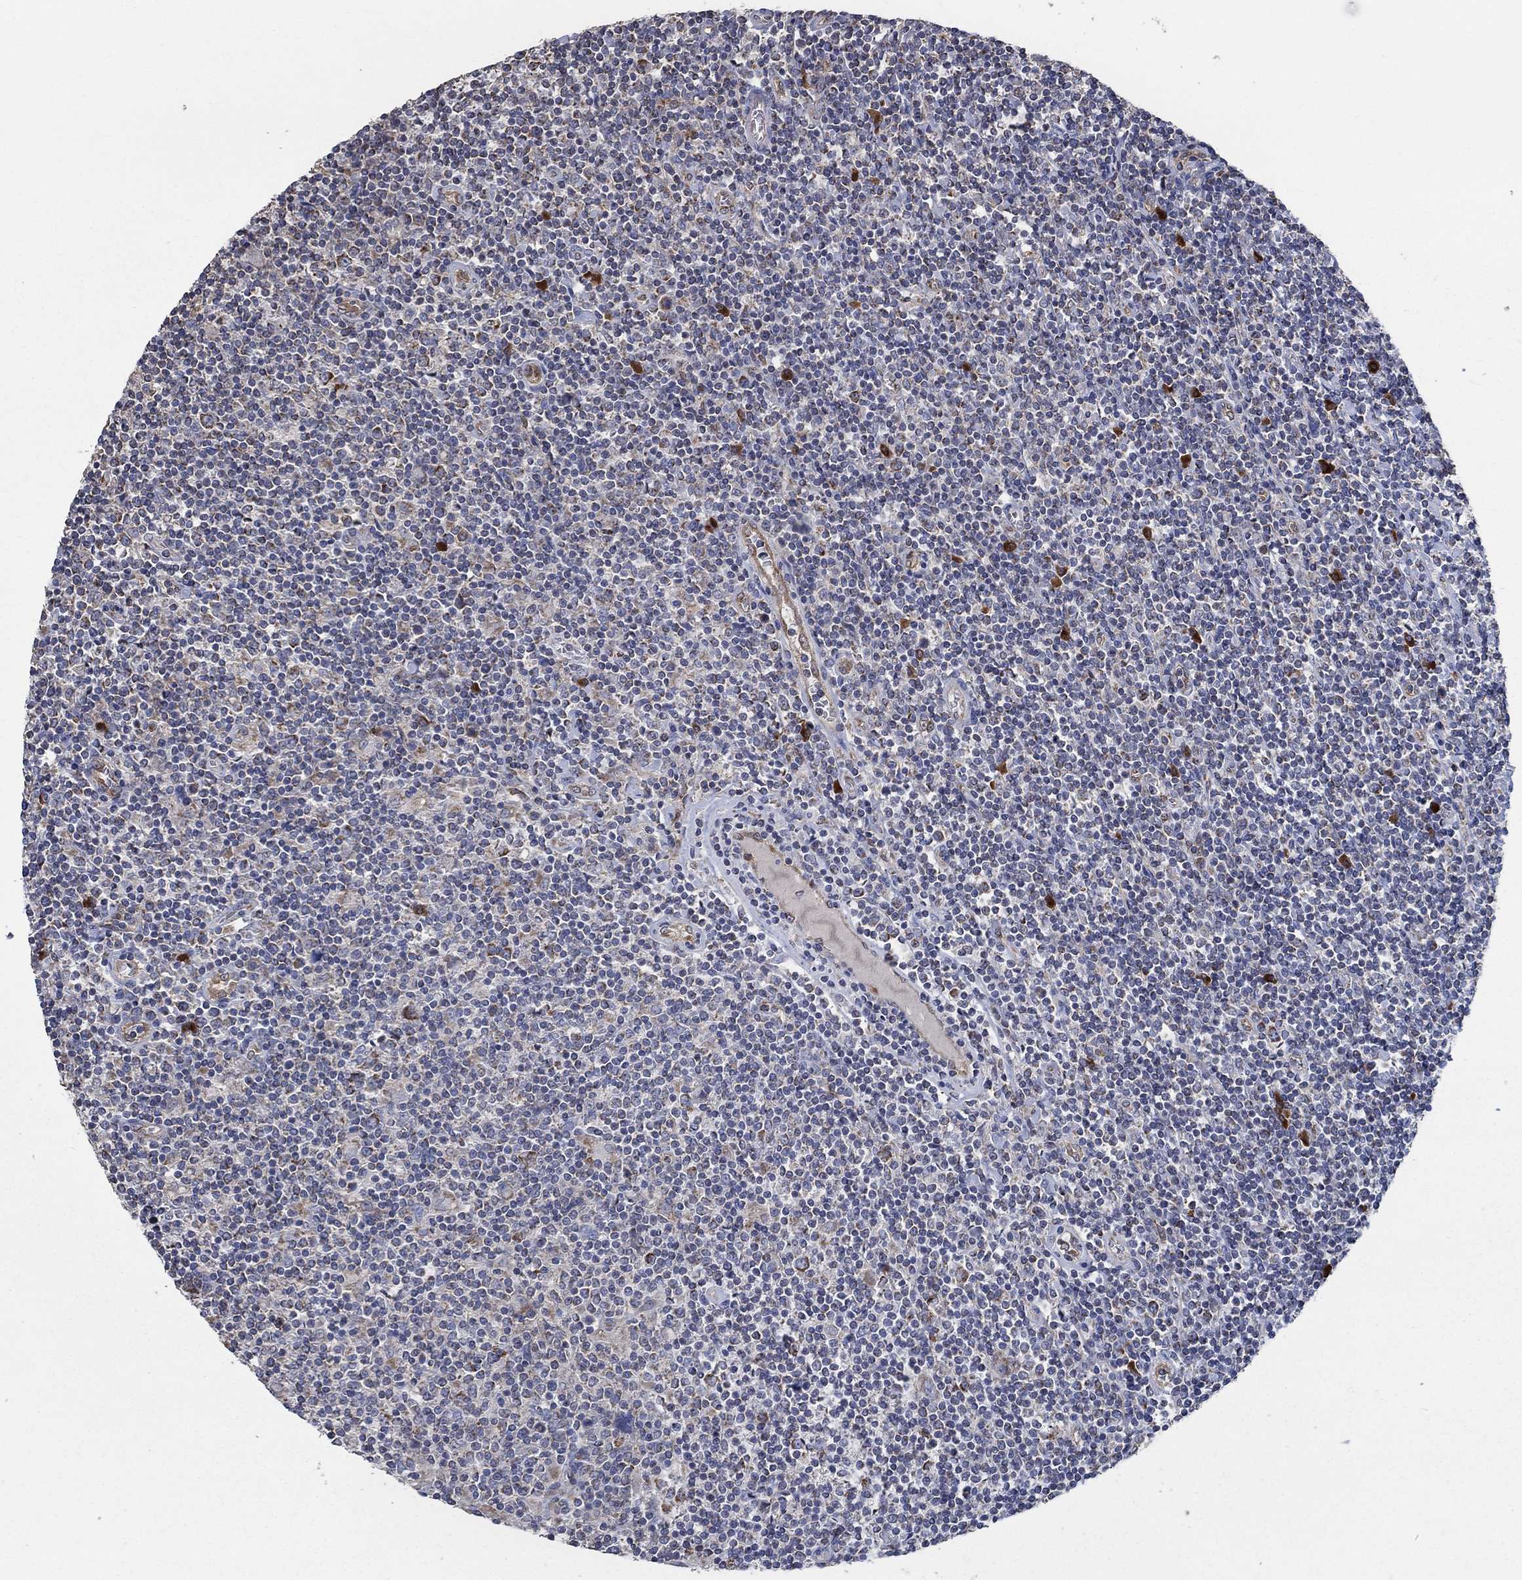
{"staining": {"intensity": "negative", "quantity": "none", "location": "none"}, "tissue": "lymphoma", "cell_type": "Tumor cells", "image_type": "cancer", "snomed": [{"axis": "morphology", "description": "Hodgkin's disease, NOS"}, {"axis": "topography", "description": "Lymph node"}], "caption": "The histopathology image exhibits no significant staining in tumor cells of lymphoma. Nuclei are stained in blue.", "gene": "HID1", "patient": {"sex": "male", "age": 40}}